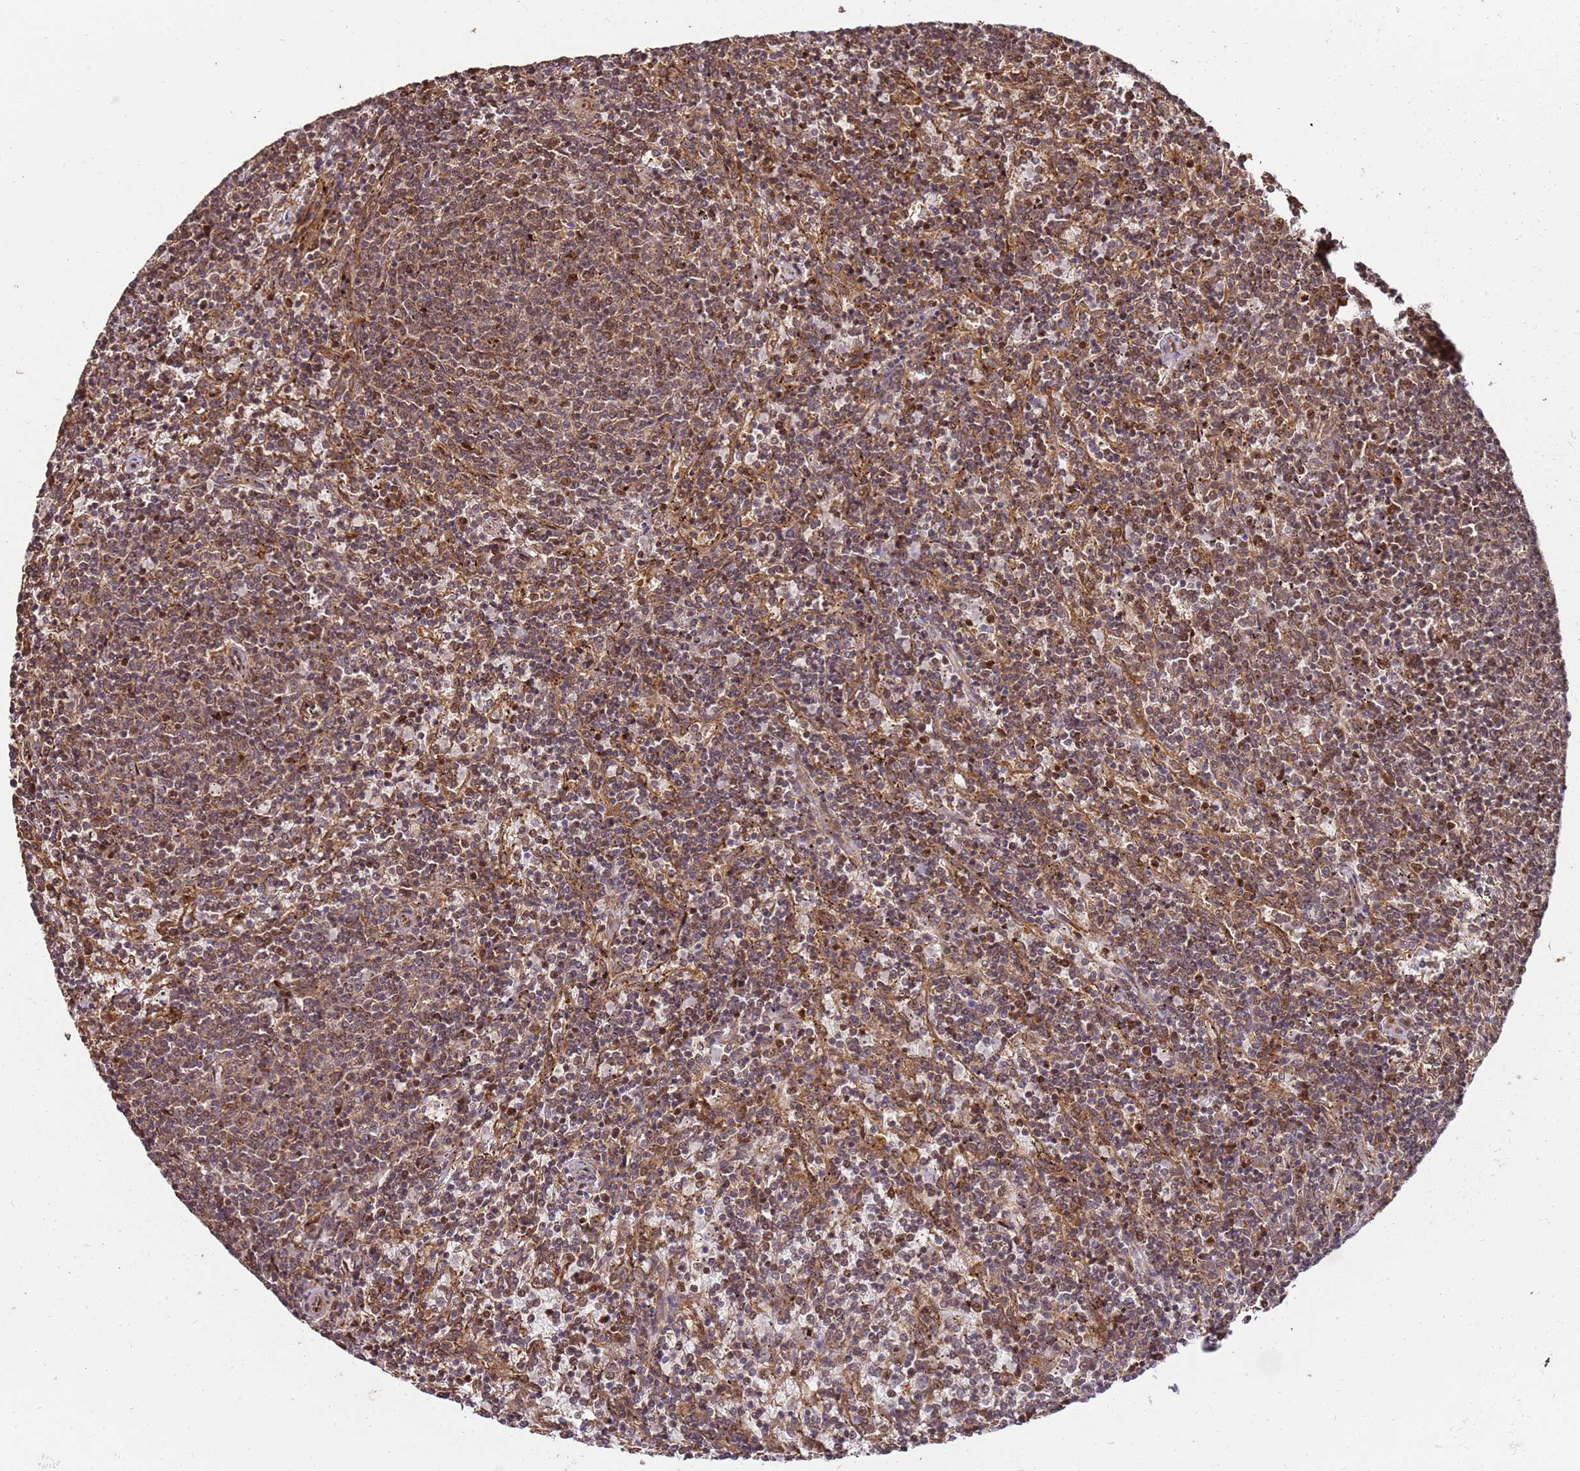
{"staining": {"intensity": "moderate", "quantity": ">75%", "location": "nuclear"}, "tissue": "lymphoma", "cell_type": "Tumor cells", "image_type": "cancer", "snomed": [{"axis": "morphology", "description": "Malignant lymphoma, non-Hodgkin's type, Low grade"}, {"axis": "topography", "description": "Spleen"}], "caption": "Tumor cells exhibit medium levels of moderate nuclear staining in approximately >75% of cells in lymphoma.", "gene": "ST18", "patient": {"sex": "female", "age": 50}}